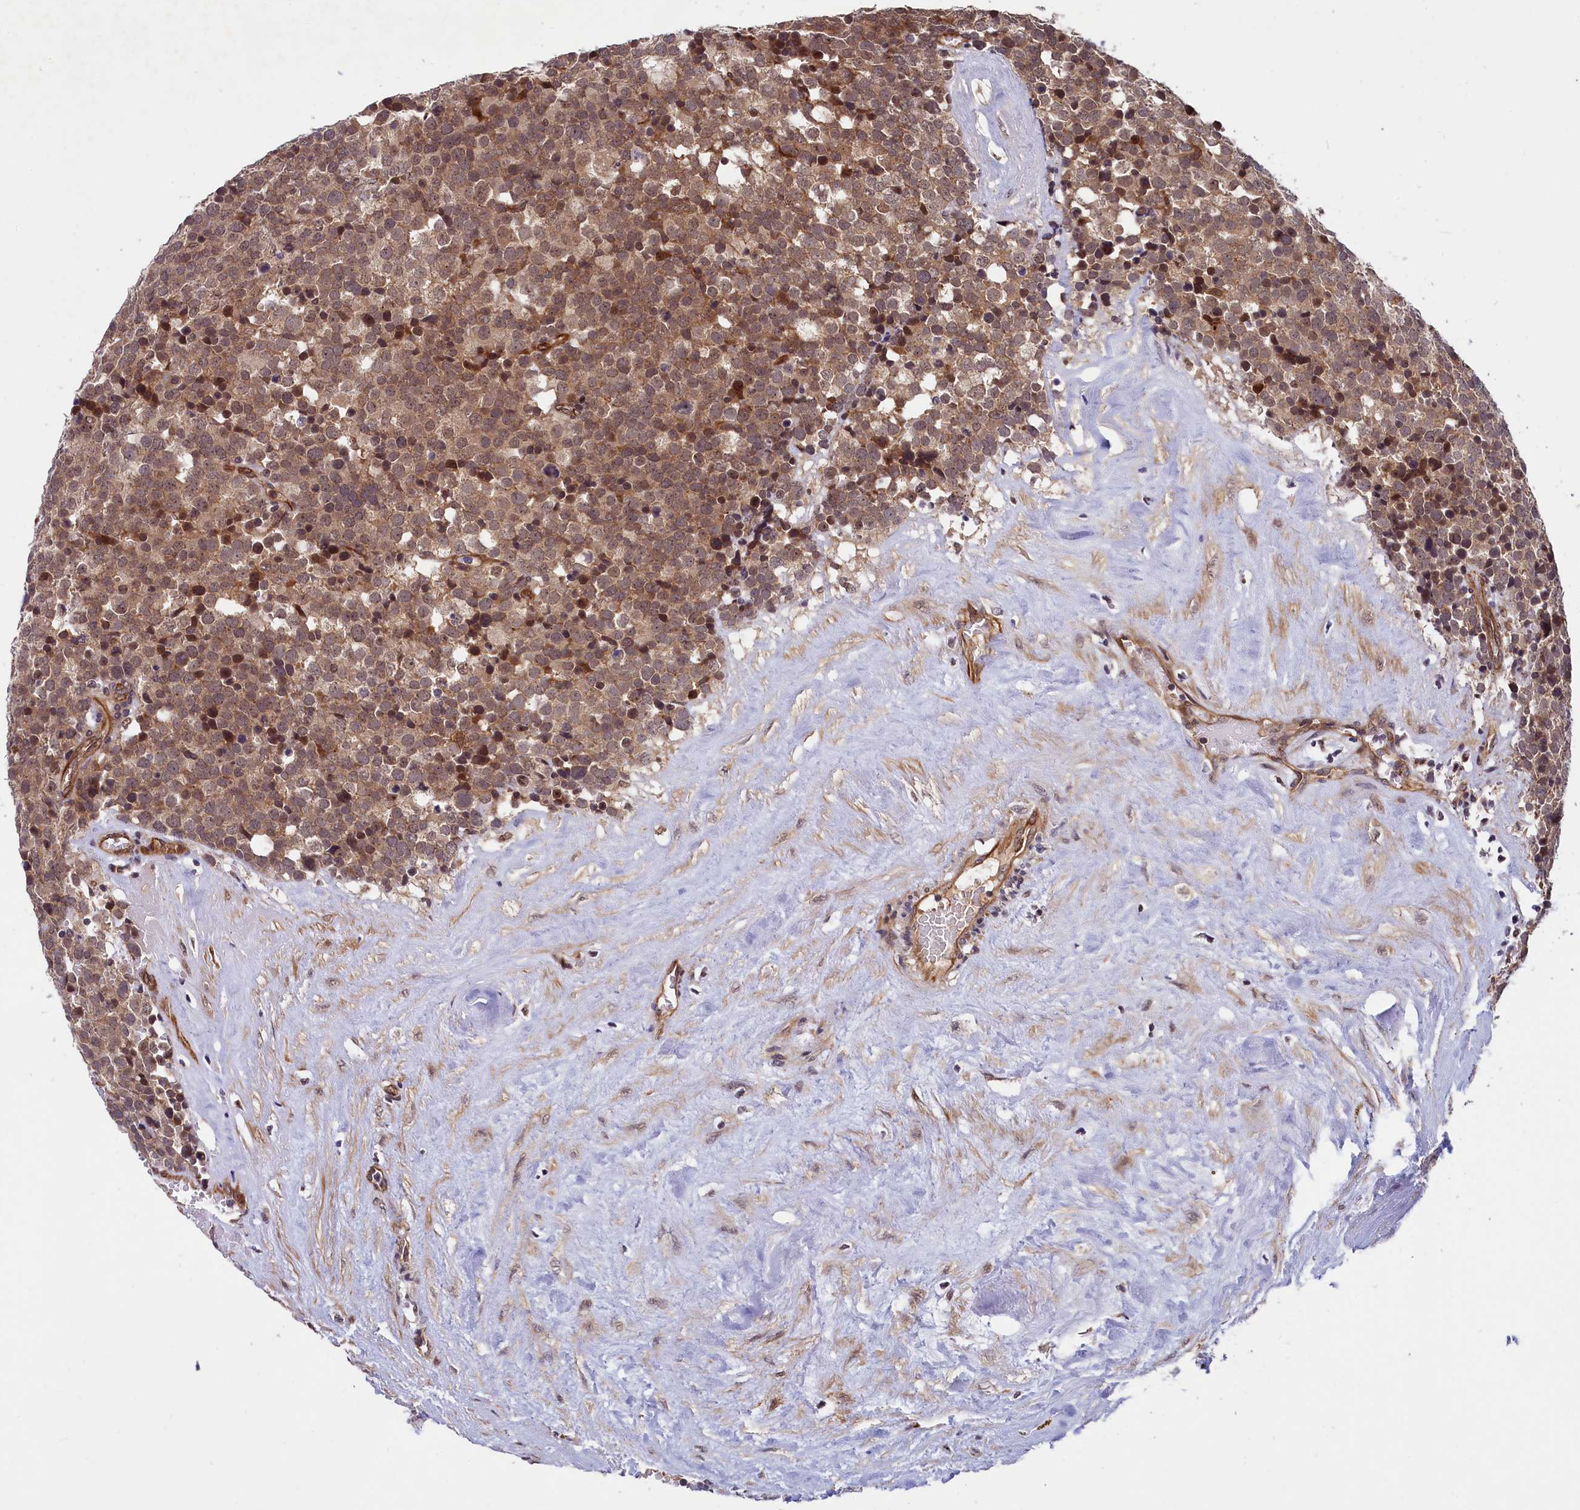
{"staining": {"intensity": "moderate", "quantity": ">75%", "location": "cytoplasmic/membranous"}, "tissue": "testis cancer", "cell_type": "Tumor cells", "image_type": "cancer", "snomed": [{"axis": "morphology", "description": "Seminoma, NOS"}, {"axis": "topography", "description": "Testis"}], "caption": "A brown stain labels moderate cytoplasmic/membranous staining of a protein in human testis seminoma tumor cells.", "gene": "ARL14EP", "patient": {"sex": "male", "age": 71}}